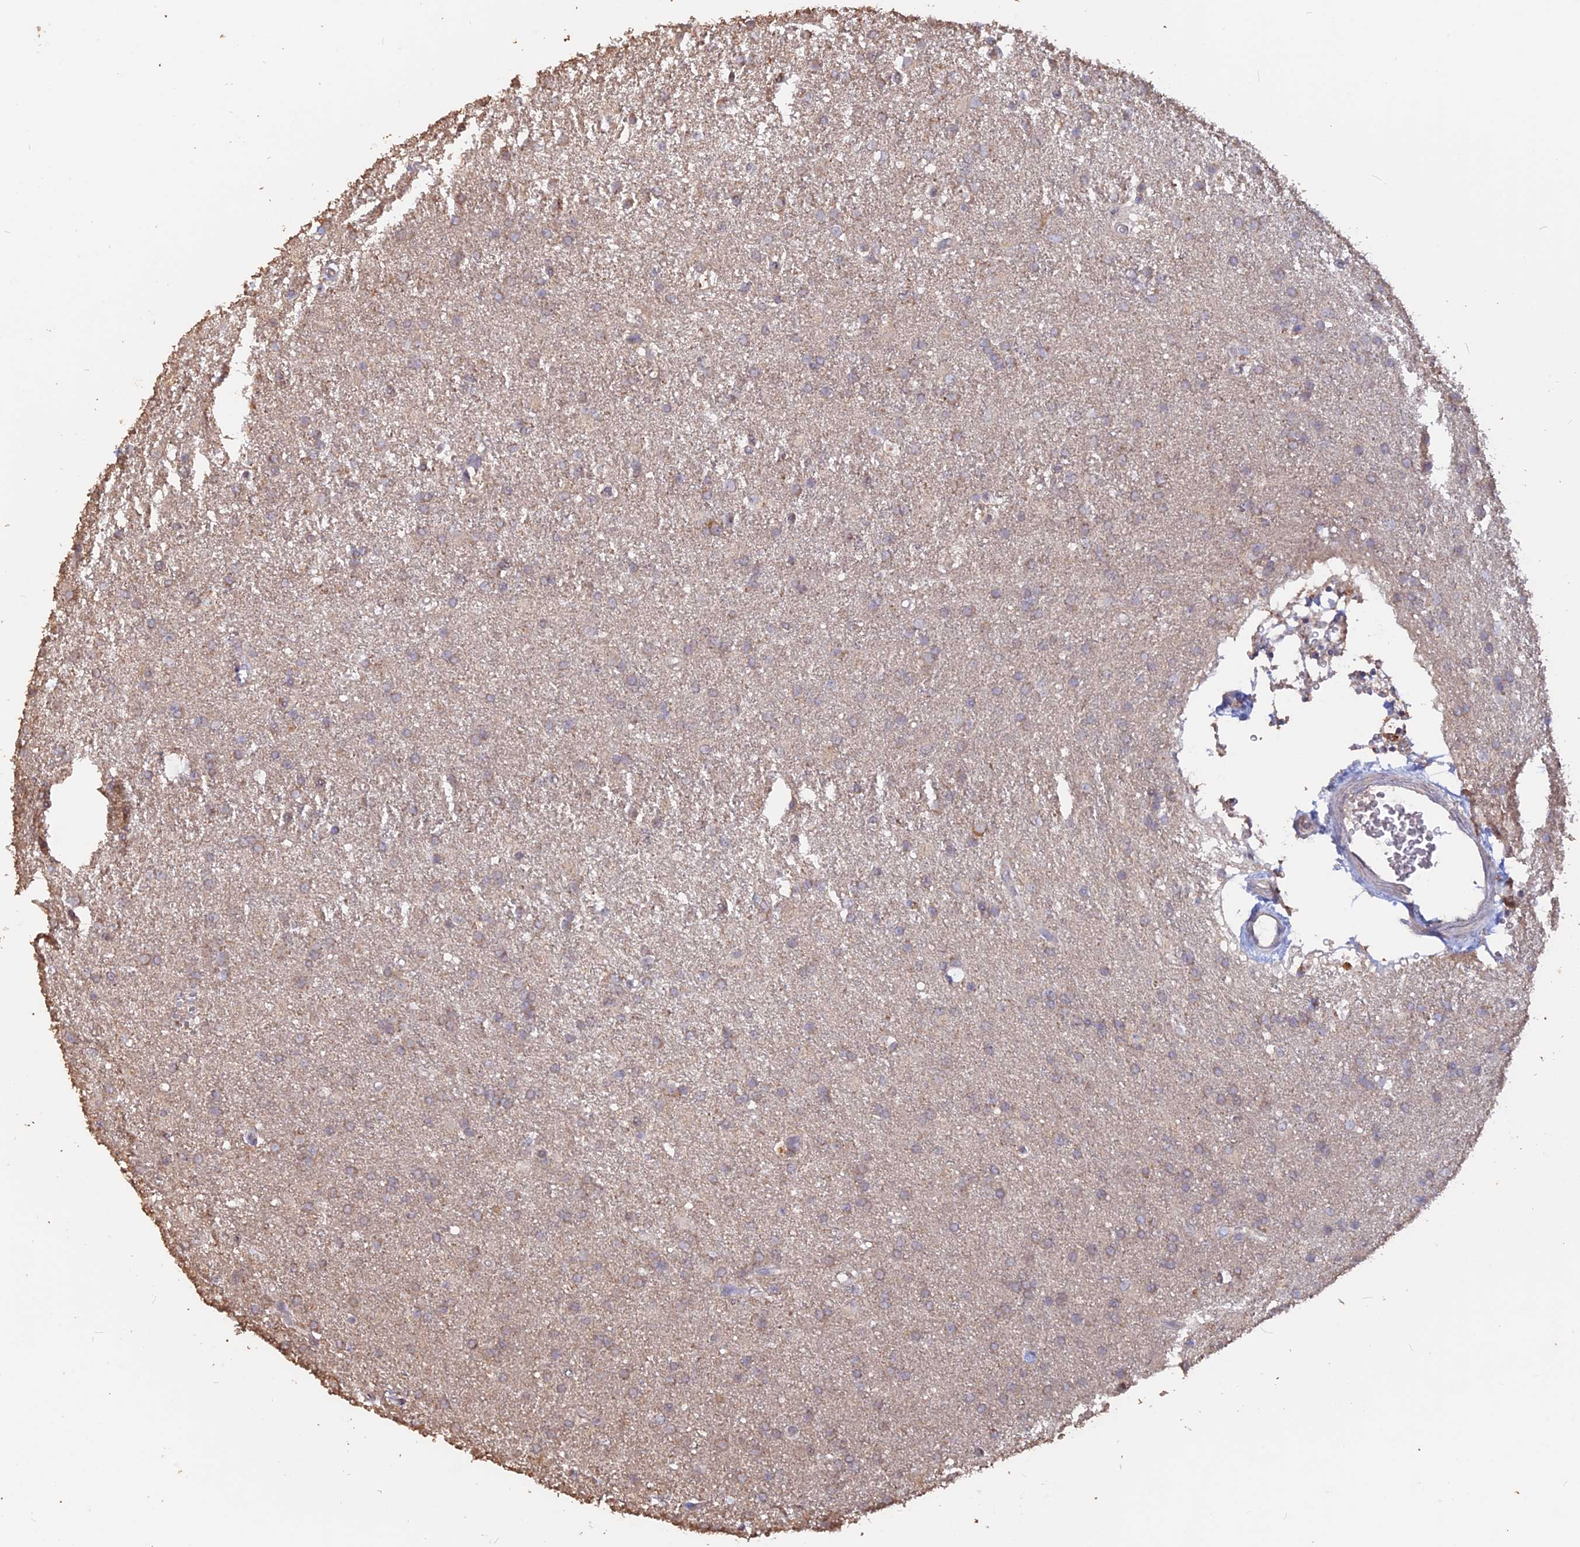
{"staining": {"intensity": "weak", "quantity": "<25%", "location": "cytoplasmic/membranous"}, "tissue": "glioma", "cell_type": "Tumor cells", "image_type": "cancer", "snomed": [{"axis": "morphology", "description": "Glioma, malignant, High grade"}, {"axis": "topography", "description": "Brain"}], "caption": "Tumor cells are negative for protein expression in human high-grade glioma (malignant). (Brightfield microscopy of DAB (3,3'-diaminobenzidine) immunohistochemistry (IHC) at high magnification).", "gene": "LAYN", "patient": {"sex": "male", "age": 77}}